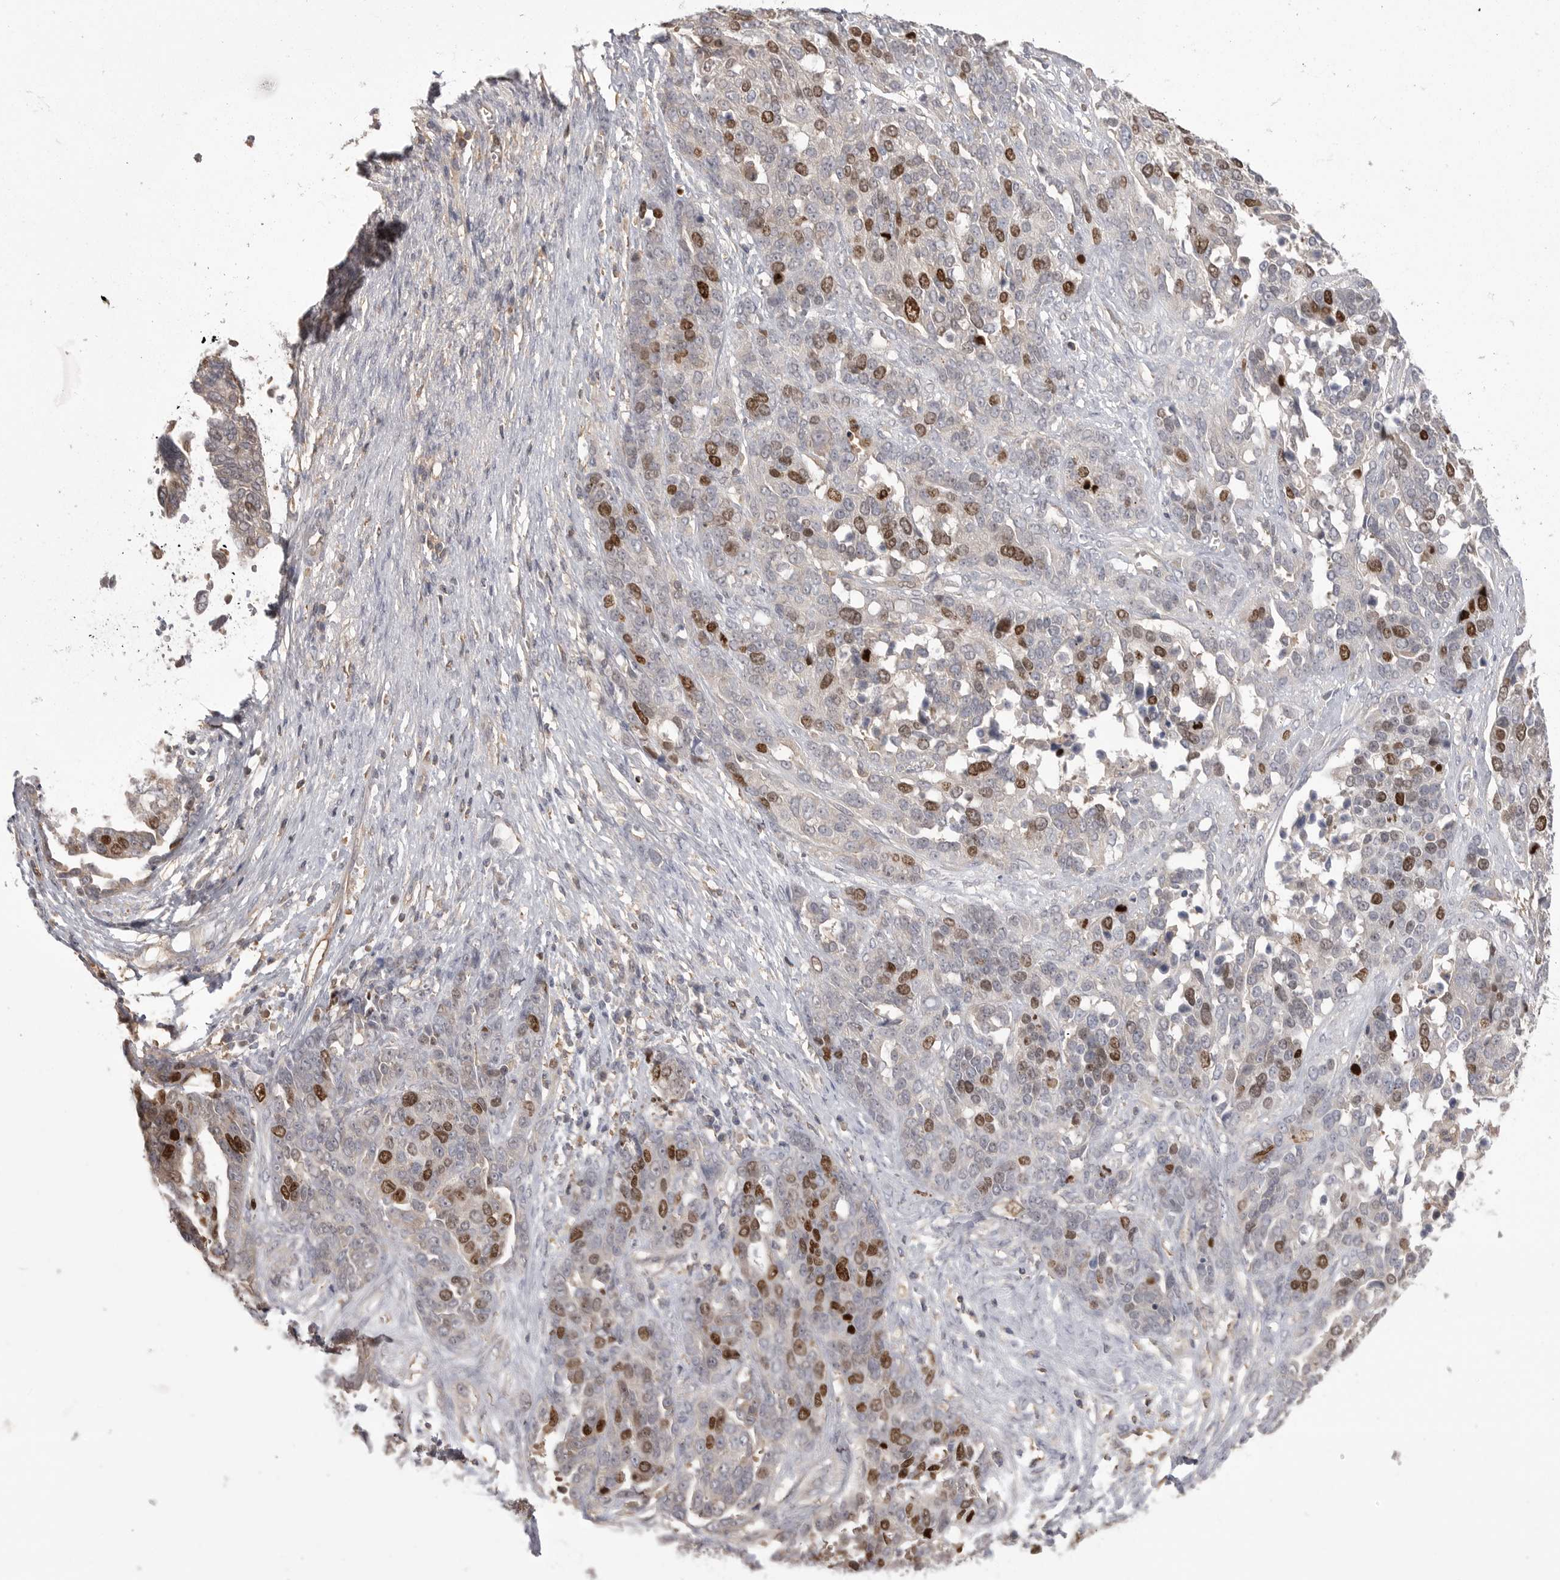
{"staining": {"intensity": "strong", "quantity": "<25%", "location": "nuclear"}, "tissue": "ovarian cancer", "cell_type": "Tumor cells", "image_type": "cancer", "snomed": [{"axis": "morphology", "description": "Cystadenocarcinoma, serous, NOS"}, {"axis": "topography", "description": "Ovary"}], "caption": "Brown immunohistochemical staining in ovarian cancer shows strong nuclear positivity in about <25% of tumor cells. (Stains: DAB in brown, nuclei in blue, Microscopy: brightfield microscopy at high magnification).", "gene": "TOP2A", "patient": {"sex": "female", "age": 44}}